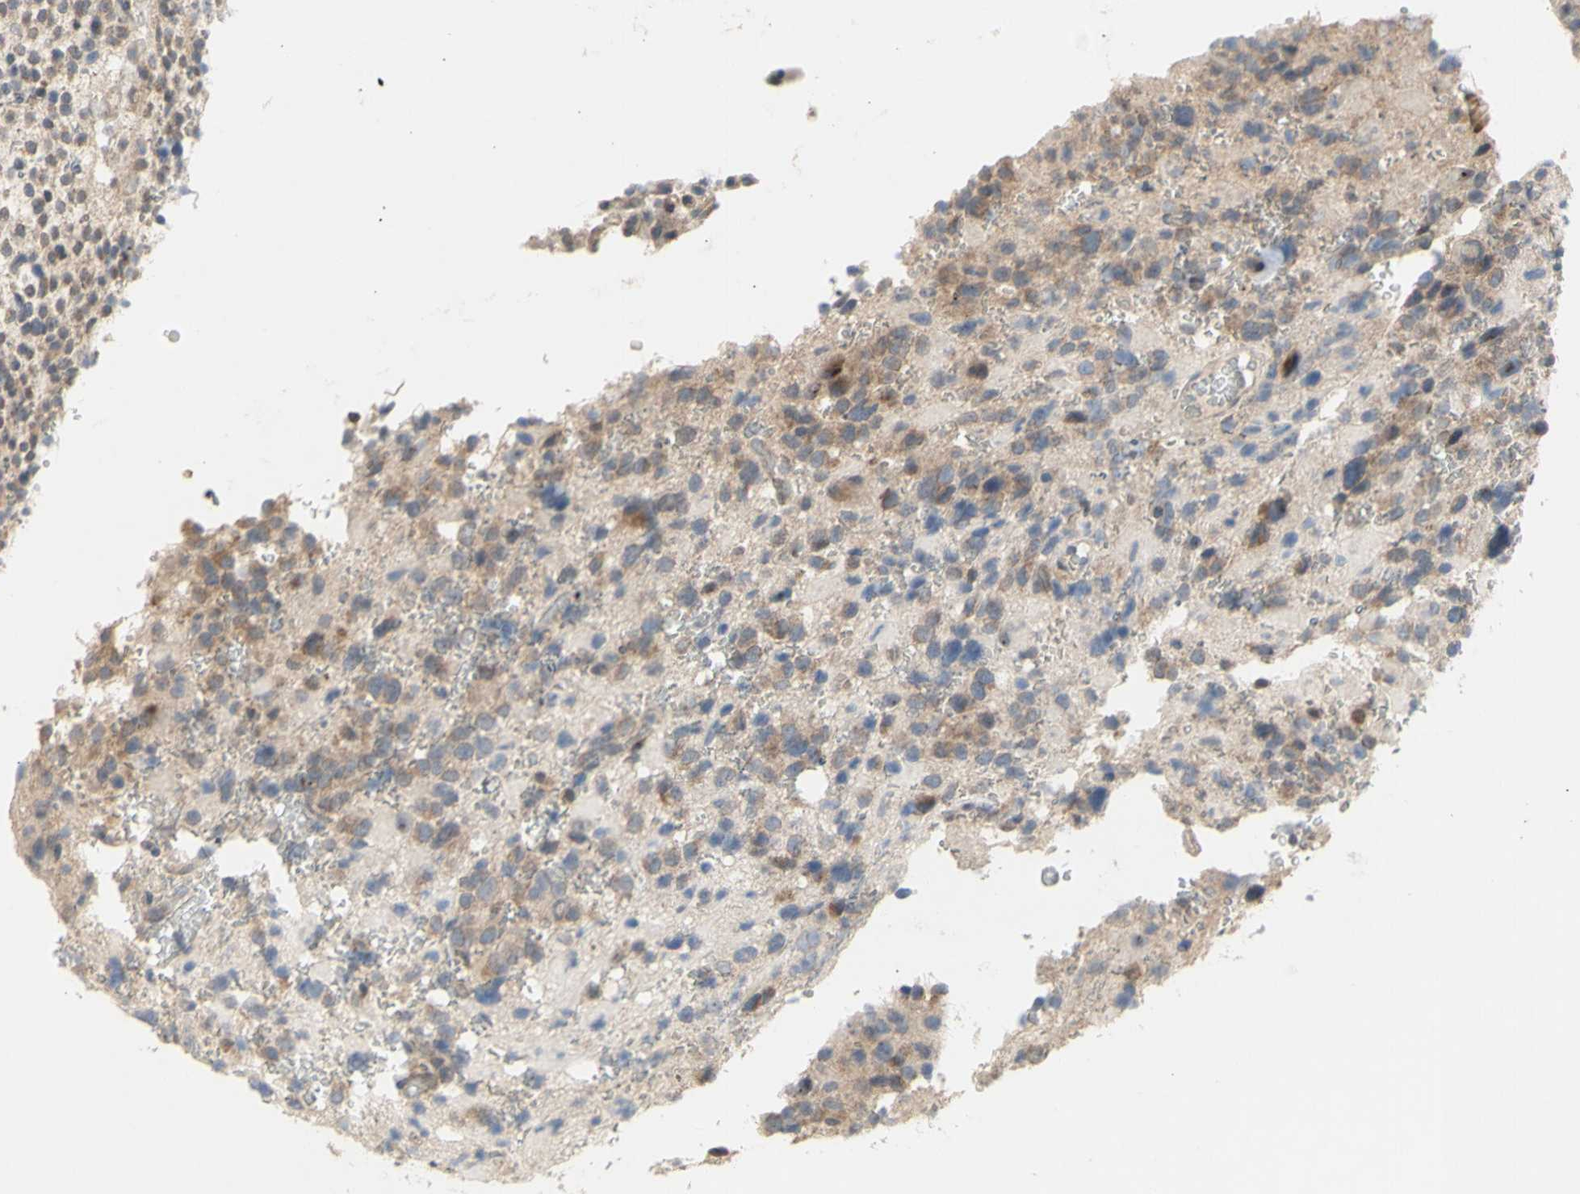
{"staining": {"intensity": "negative", "quantity": "none", "location": "none"}, "tissue": "glioma", "cell_type": "Tumor cells", "image_type": "cancer", "snomed": [{"axis": "morphology", "description": "Glioma, malignant, High grade"}, {"axis": "topography", "description": "Brain"}], "caption": "Tumor cells are negative for brown protein staining in malignant glioma (high-grade).", "gene": "NLRP1", "patient": {"sex": "male", "age": 48}}